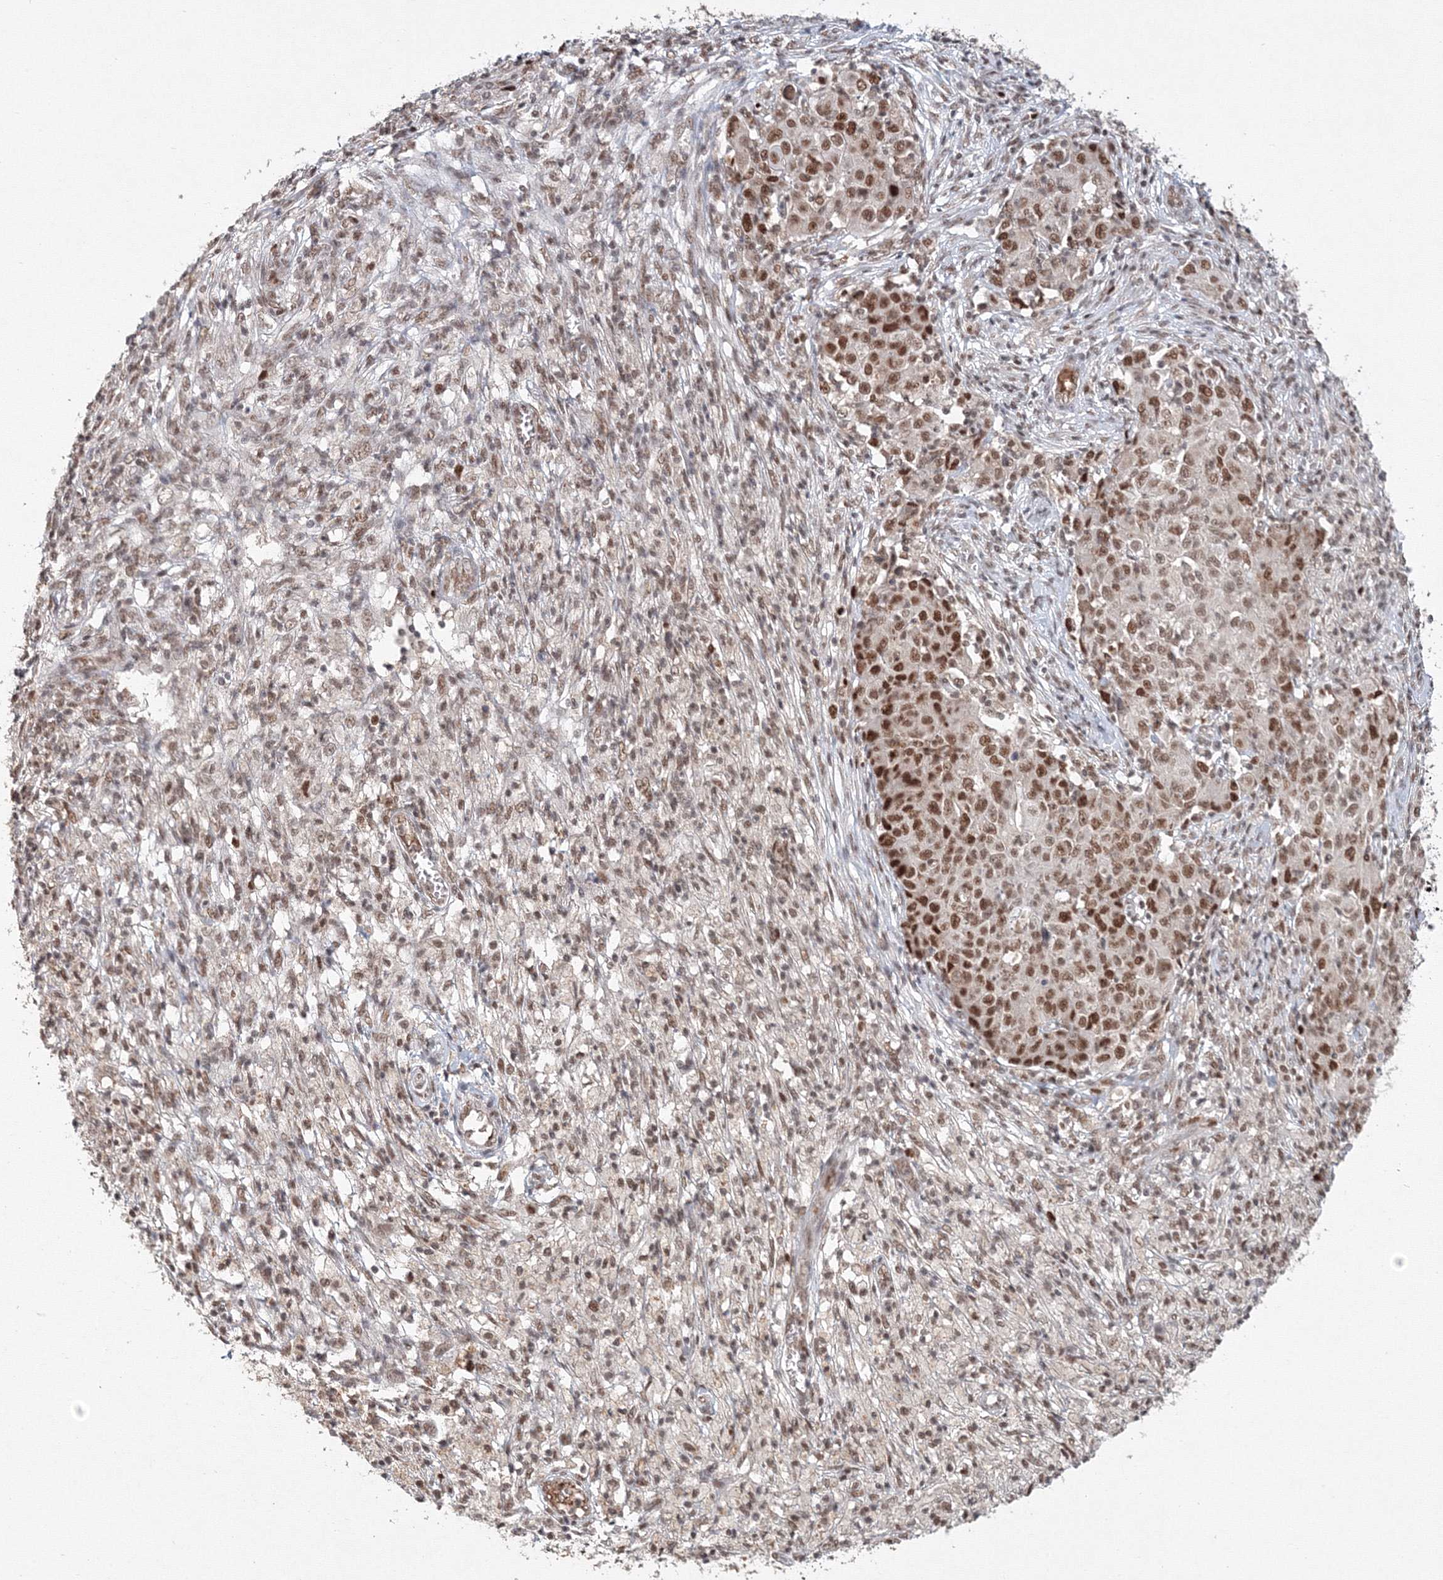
{"staining": {"intensity": "moderate", "quantity": ">75%", "location": "nuclear"}, "tissue": "ovarian cancer", "cell_type": "Tumor cells", "image_type": "cancer", "snomed": [{"axis": "morphology", "description": "Carcinoma, endometroid"}, {"axis": "topography", "description": "Ovary"}], "caption": "Ovarian cancer stained for a protein (brown) displays moderate nuclear positive positivity in about >75% of tumor cells.", "gene": "IWS1", "patient": {"sex": "female", "age": 42}}